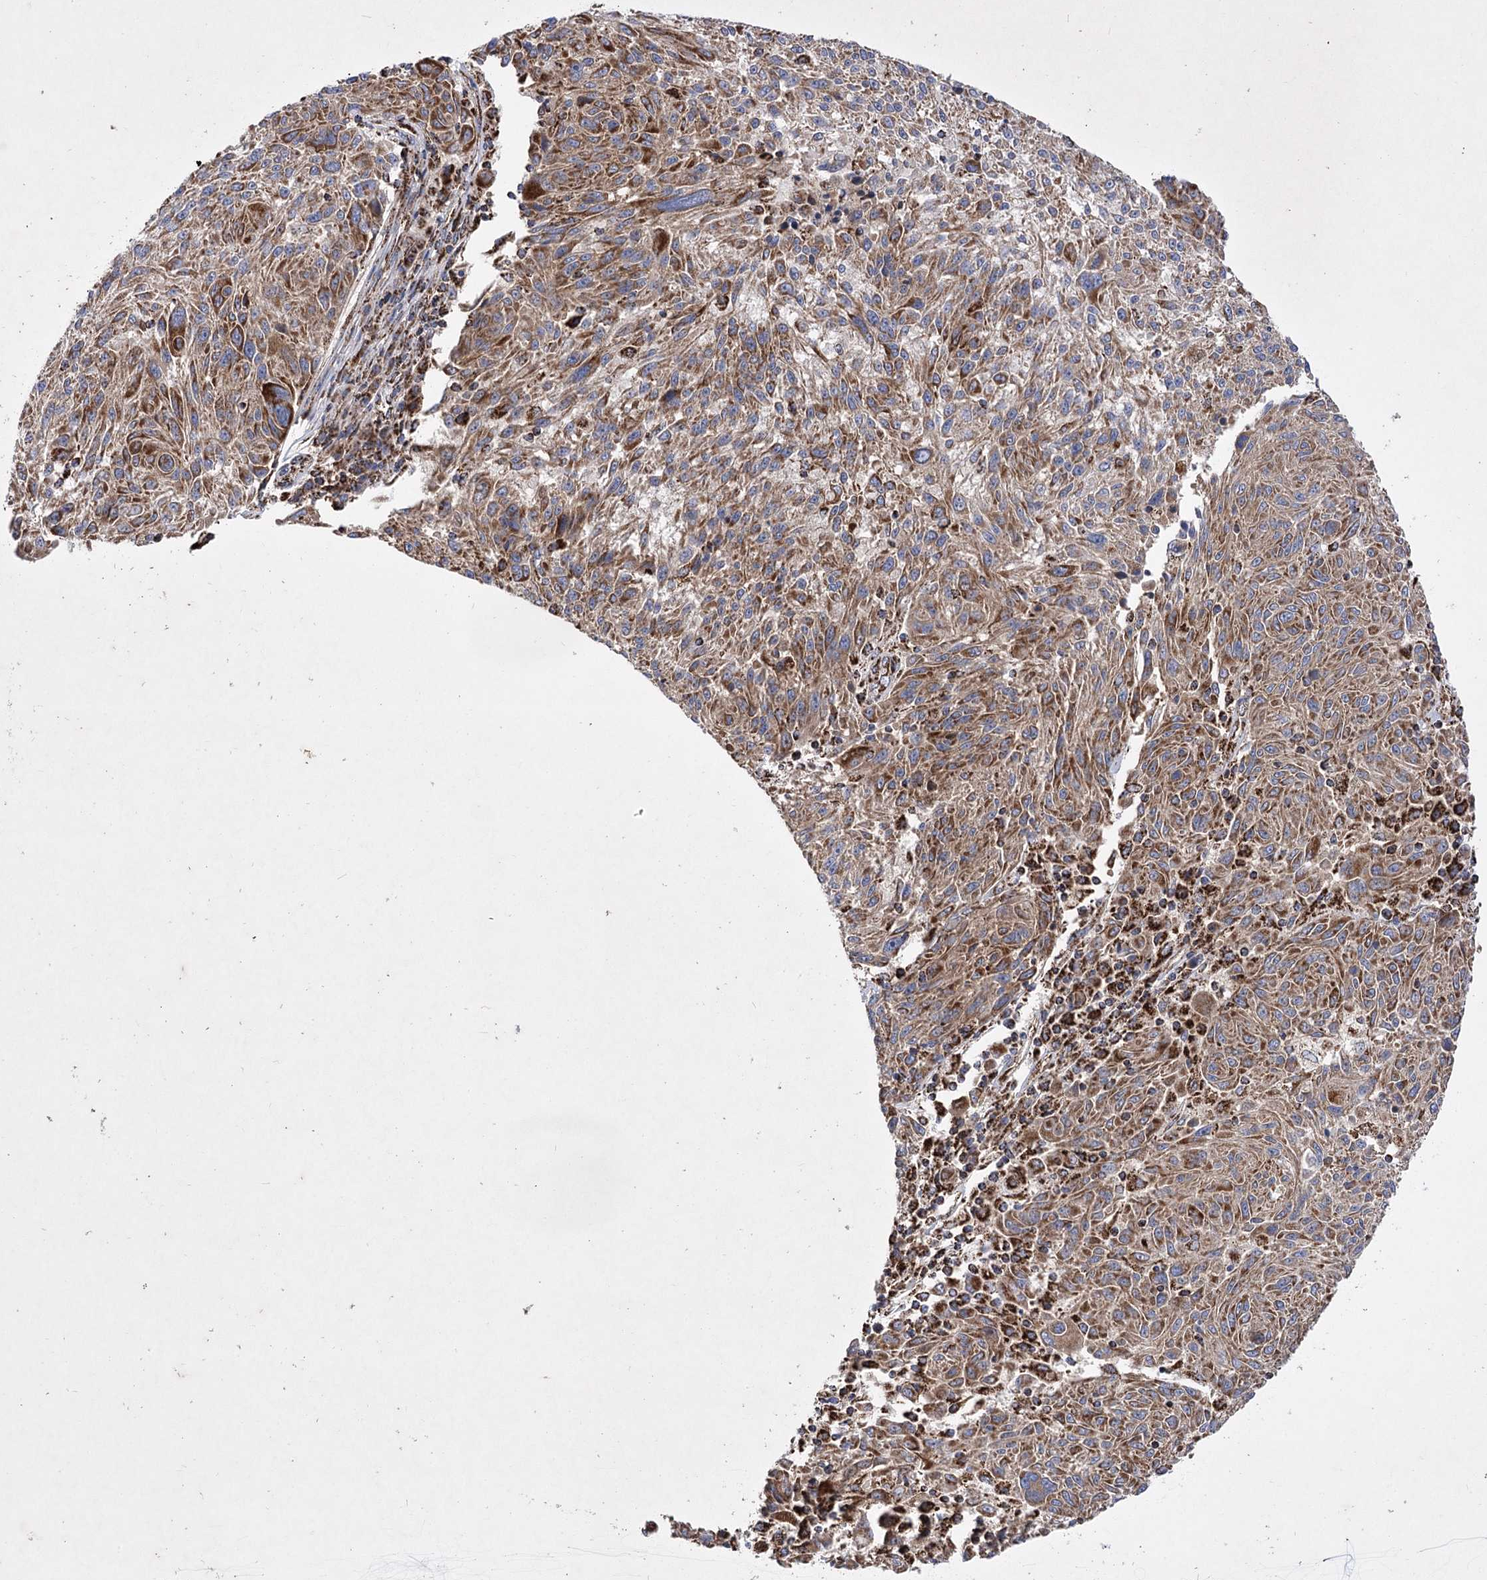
{"staining": {"intensity": "strong", "quantity": ">75%", "location": "cytoplasmic/membranous"}, "tissue": "melanoma", "cell_type": "Tumor cells", "image_type": "cancer", "snomed": [{"axis": "morphology", "description": "Malignant melanoma, NOS"}, {"axis": "topography", "description": "Skin"}], "caption": "IHC histopathology image of melanoma stained for a protein (brown), which displays high levels of strong cytoplasmic/membranous staining in approximately >75% of tumor cells.", "gene": "ASNSD1", "patient": {"sex": "male", "age": 53}}